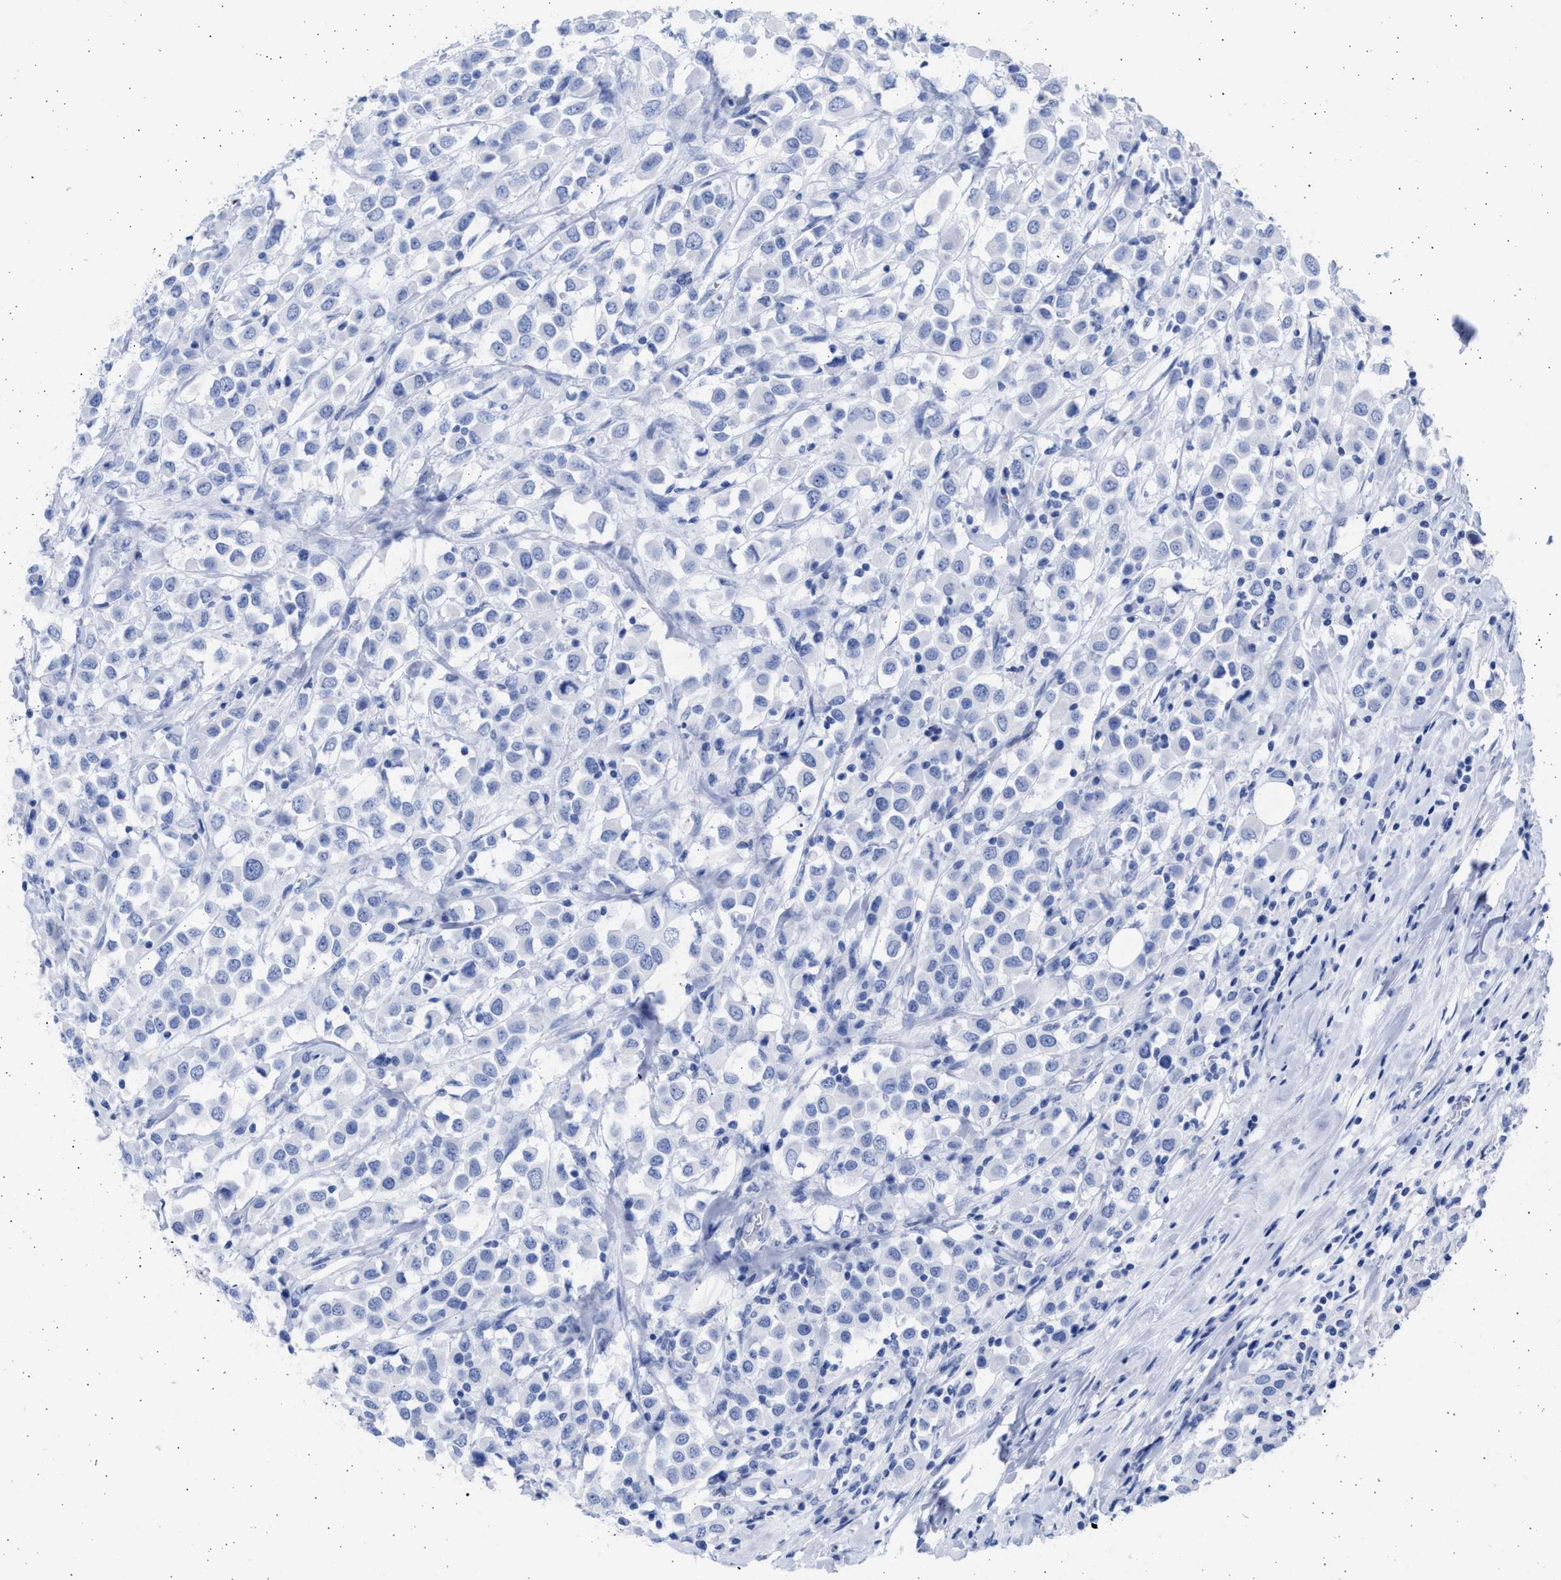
{"staining": {"intensity": "negative", "quantity": "none", "location": "none"}, "tissue": "breast cancer", "cell_type": "Tumor cells", "image_type": "cancer", "snomed": [{"axis": "morphology", "description": "Duct carcinoma"}, {"axis": "topography", "description": "Breast"}], "caption": "A high-resolution image shows IHC staining of invasive ductal carcinoma (breast), which displays no significant expression in tumor cells.", "gene": "ALDOC", "patient": {"sex": "female", "age": 61}}